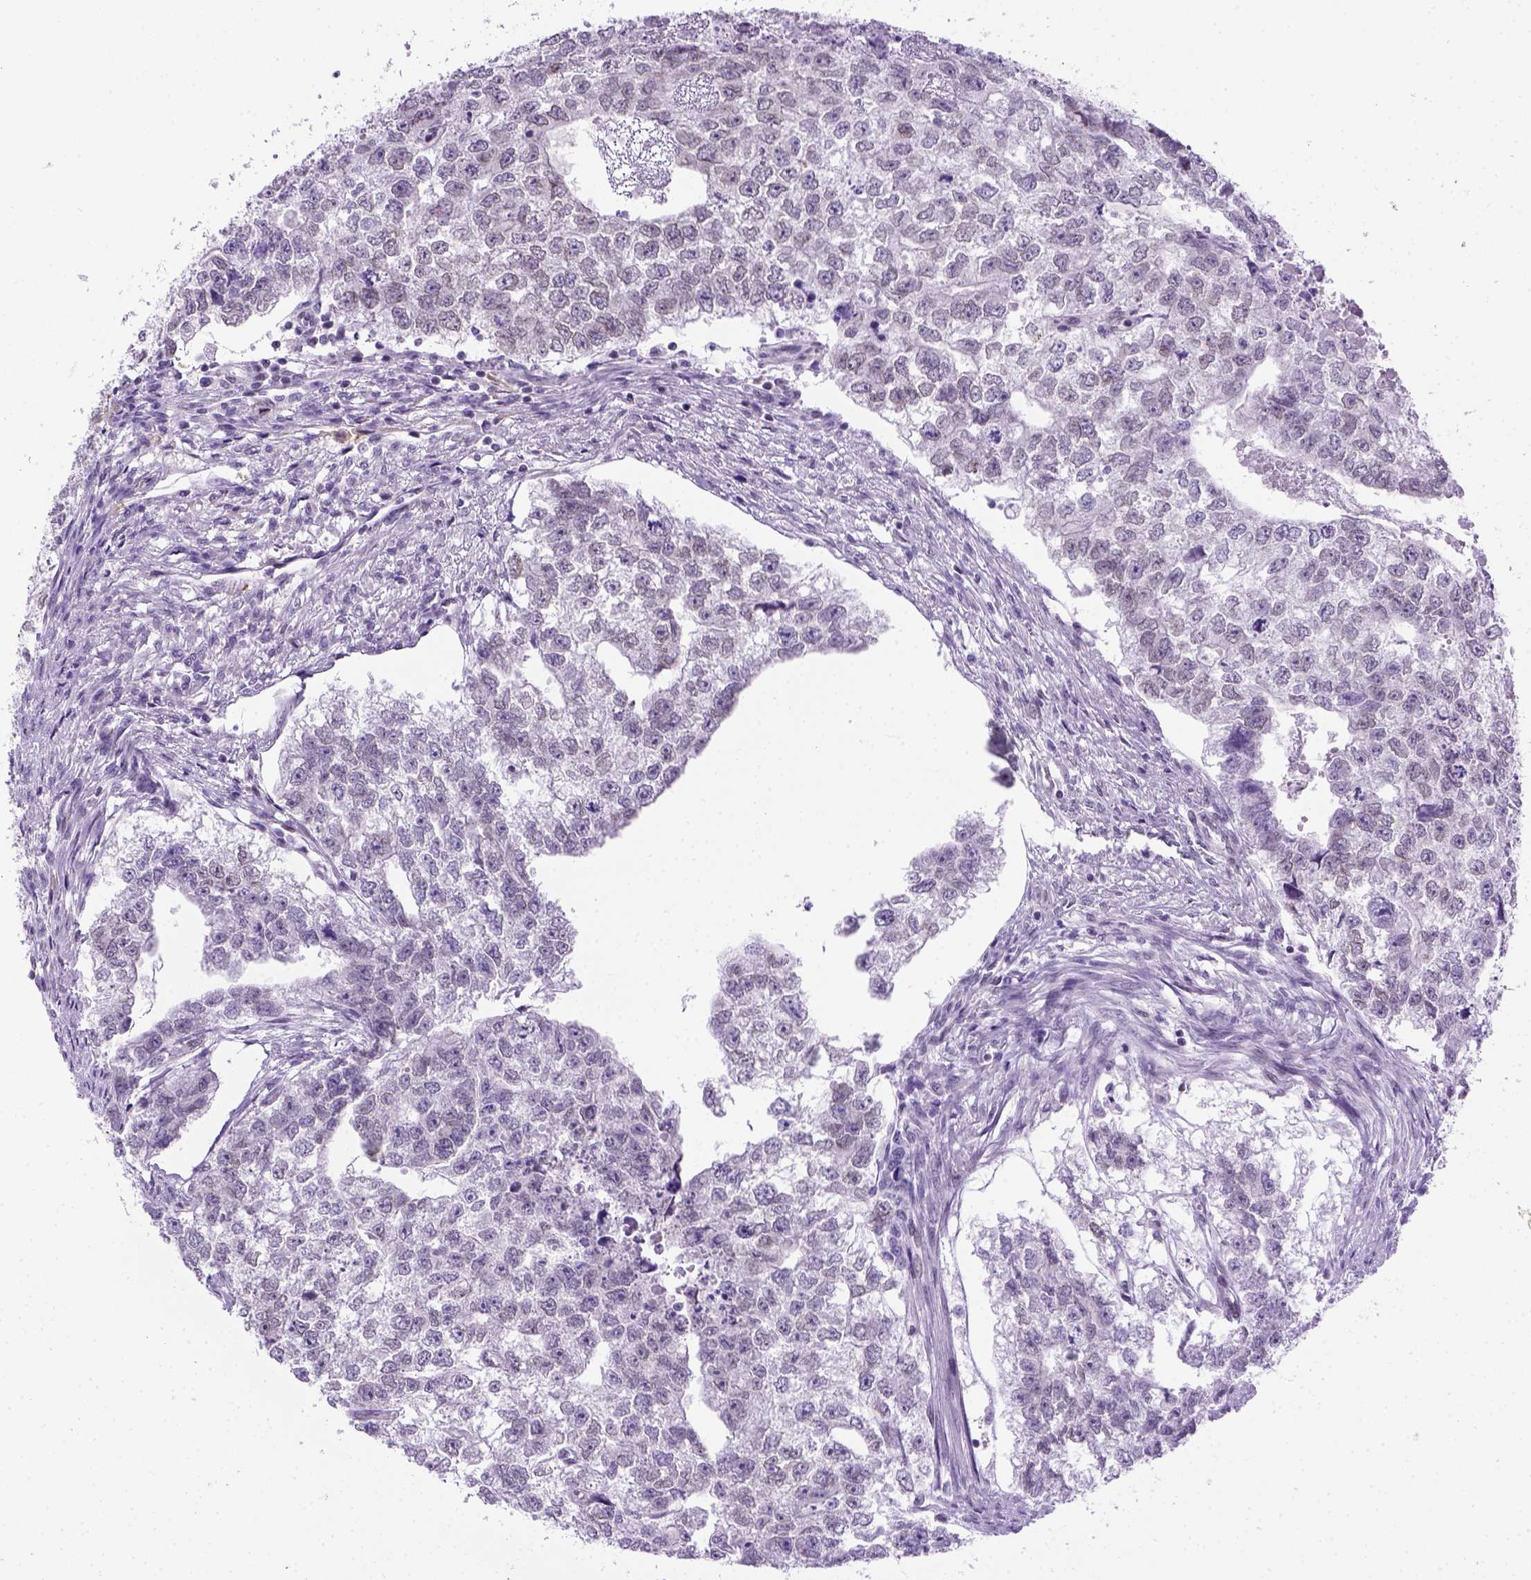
{"staining": {"intensity": "negative", "quantity": "none", "location": "none"}, "tissue": "testis cancer", "cell_type": "Tumor cells", "image_type": "cancer", "snomed": [{"axis": "morphology", "description": "Carcinoma, Embryonal, NOS"}, {"axis": "morphology", "description": "Teratoma, malignant, NOS"}, {"axis": "topography", "description": "Testis"}], "caption": "A high-resolution histopathology image shows immunohistochemistry staining of testis malignant teratoma, which exhibits no significant positivity in tumor cells. (Stains: DAB (3,3'-diaminobenzidine) immunohistochemistry with hematoxylin counter stain, Microscopy: brightfield microscopy at high magnification).", "gene": "FAM184B", "patient": {"sex": "male", "age": 44}}